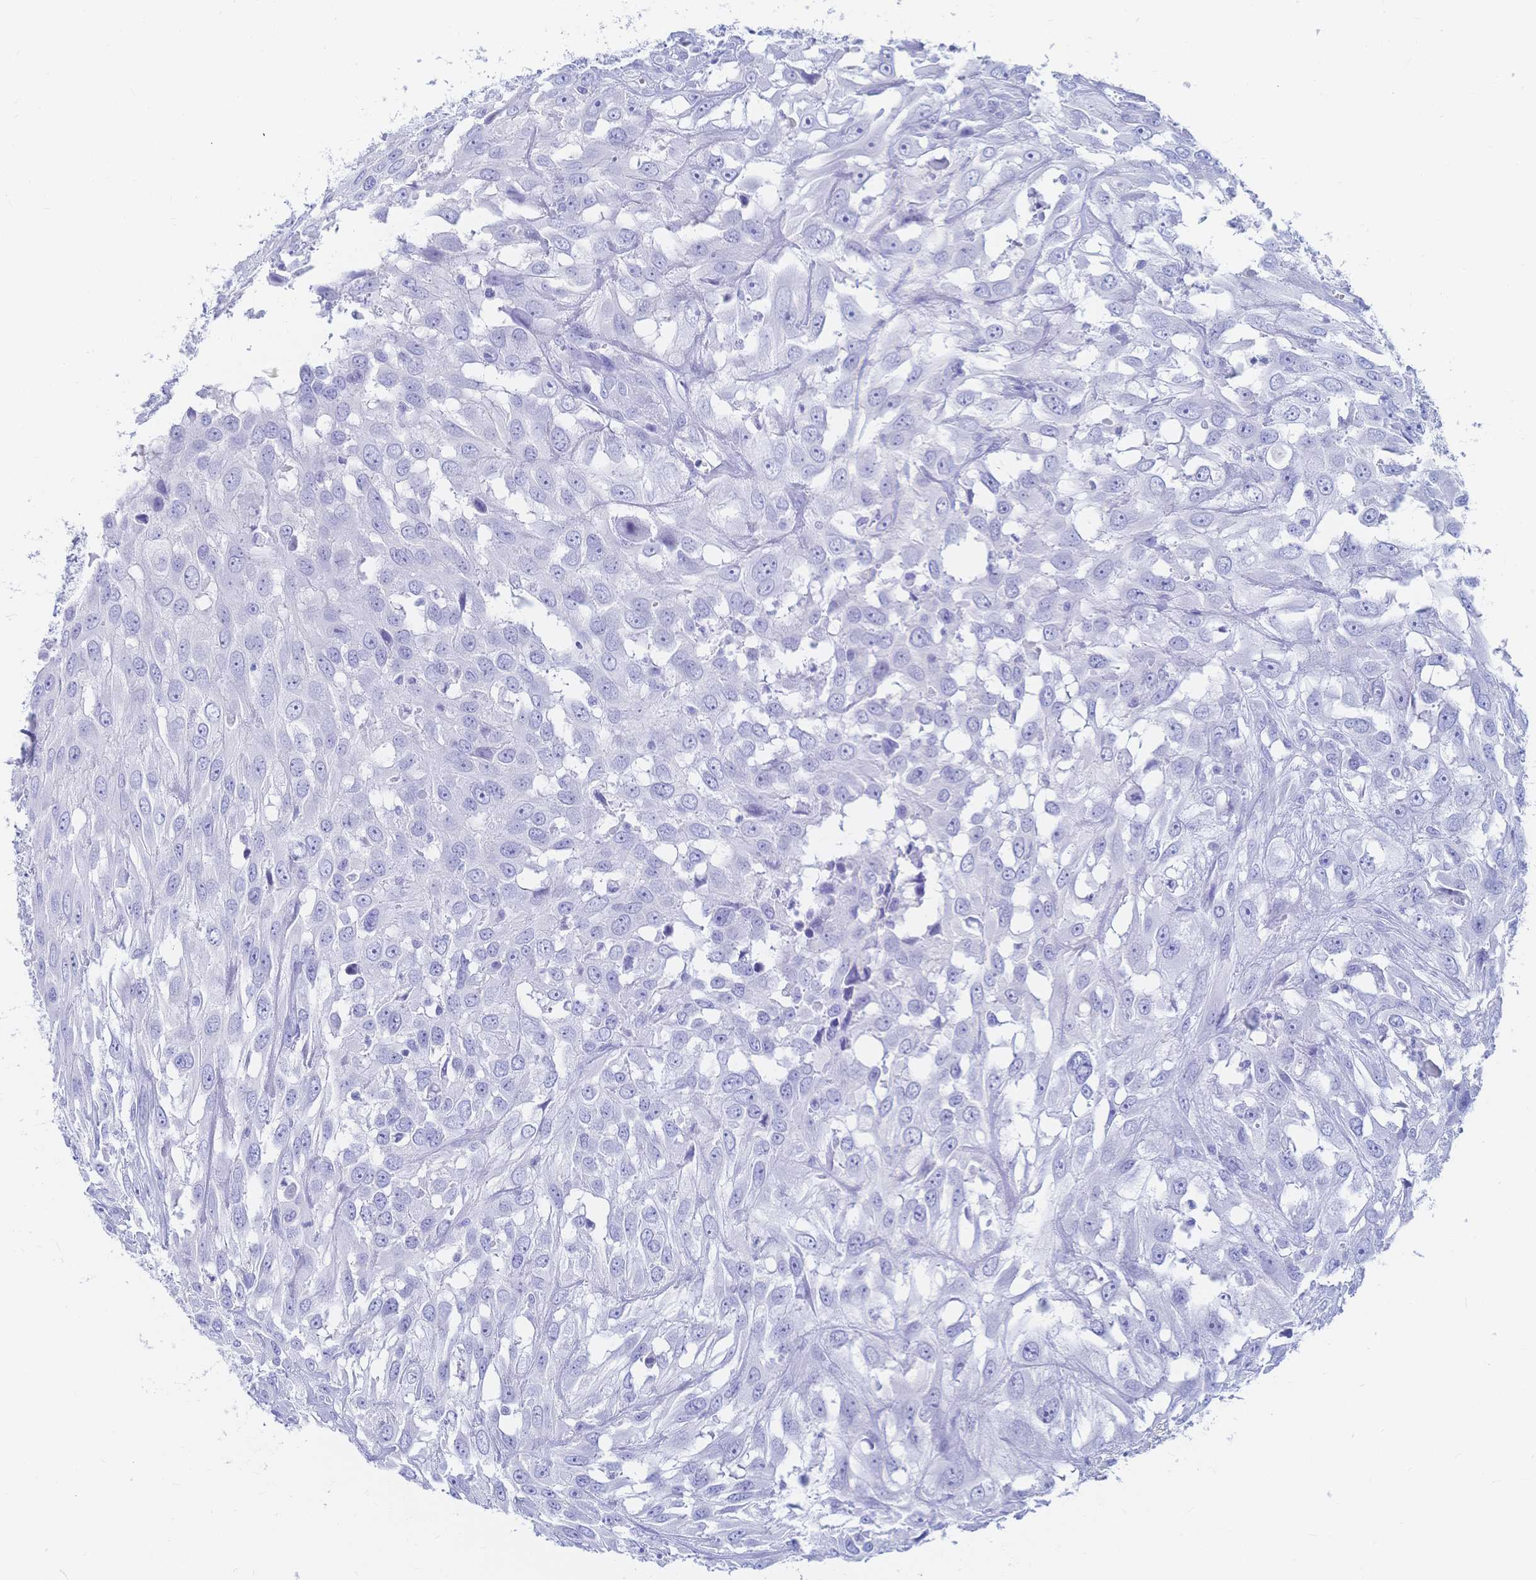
{"staining": {"intensity": "negative", "quantity": "none", "location": "none"}, "tissue": "urothelial cancer", "cell_type": "Tumor cells", "image_type": "cancer", "snomed": [{"axis": "morphology", "description": "Urothelial carcinoma, High grade"}, {"axis": "topography", "description": "Urinary bladder"}], "caption": "Urothelial cancer was stained to show a protein in brown. There is no significant staining in tumor cells.", "gene": "IL2RB", "patient": {"sex": "male", "age": 67}}